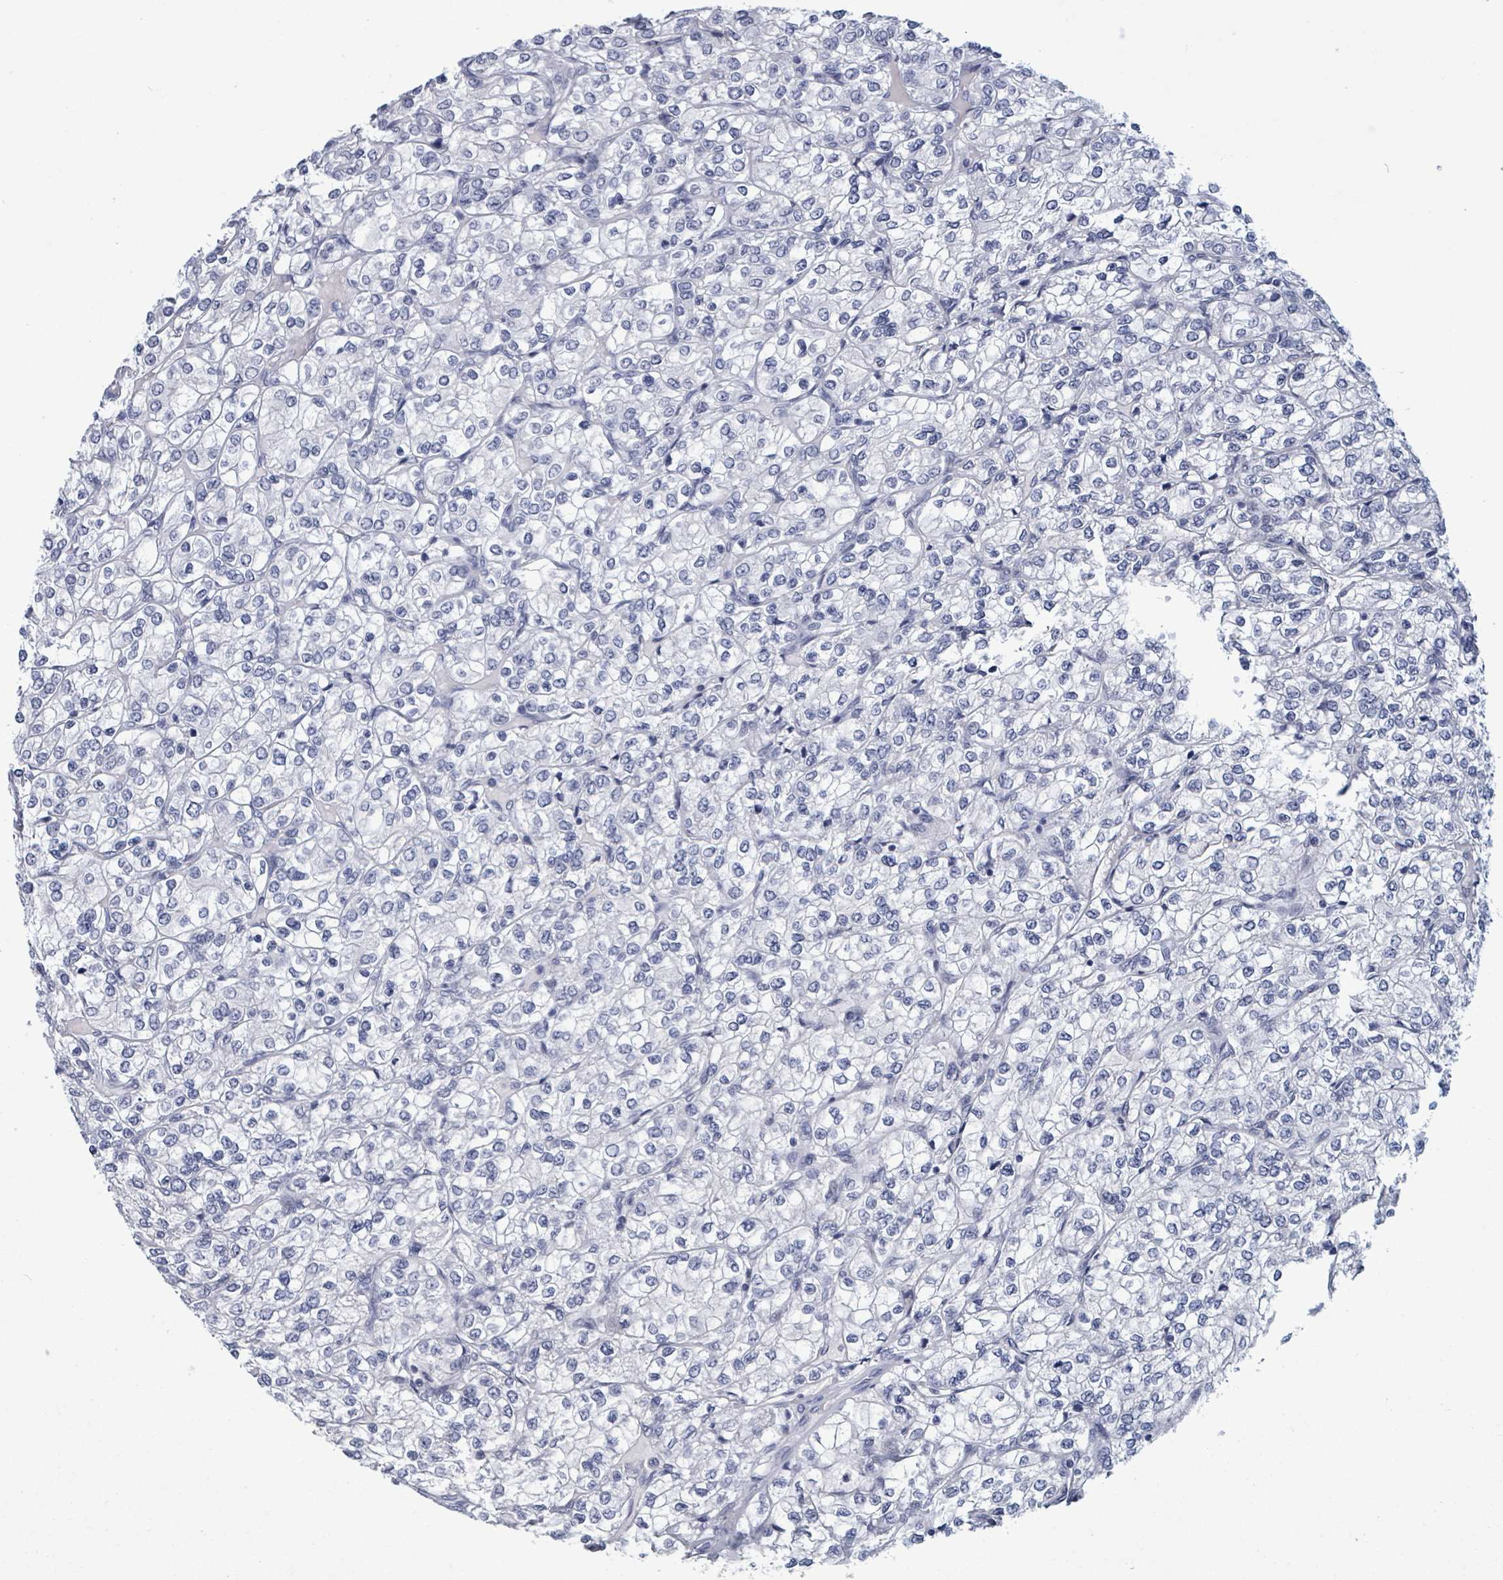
{"staining": {"intensity": "negative", "quantity": "none", "location": "none"}, "tissue": "renal cancer", "cell_type": "Tumor cells", "image_type": "cancer", "snomed": [{"axis": "morphology", "description": "Adenocarcinoma, NOS"}, {"axis": "topography", "description": "Kidney"}], "caption": "Immunohistochemistry (IHC) micrograph of renal cancer stained for a protein (brown), which reveals no positivity in tumor cells.", "gene": "NKX2-1", "patient": {"sex": "male", "age": 80}}